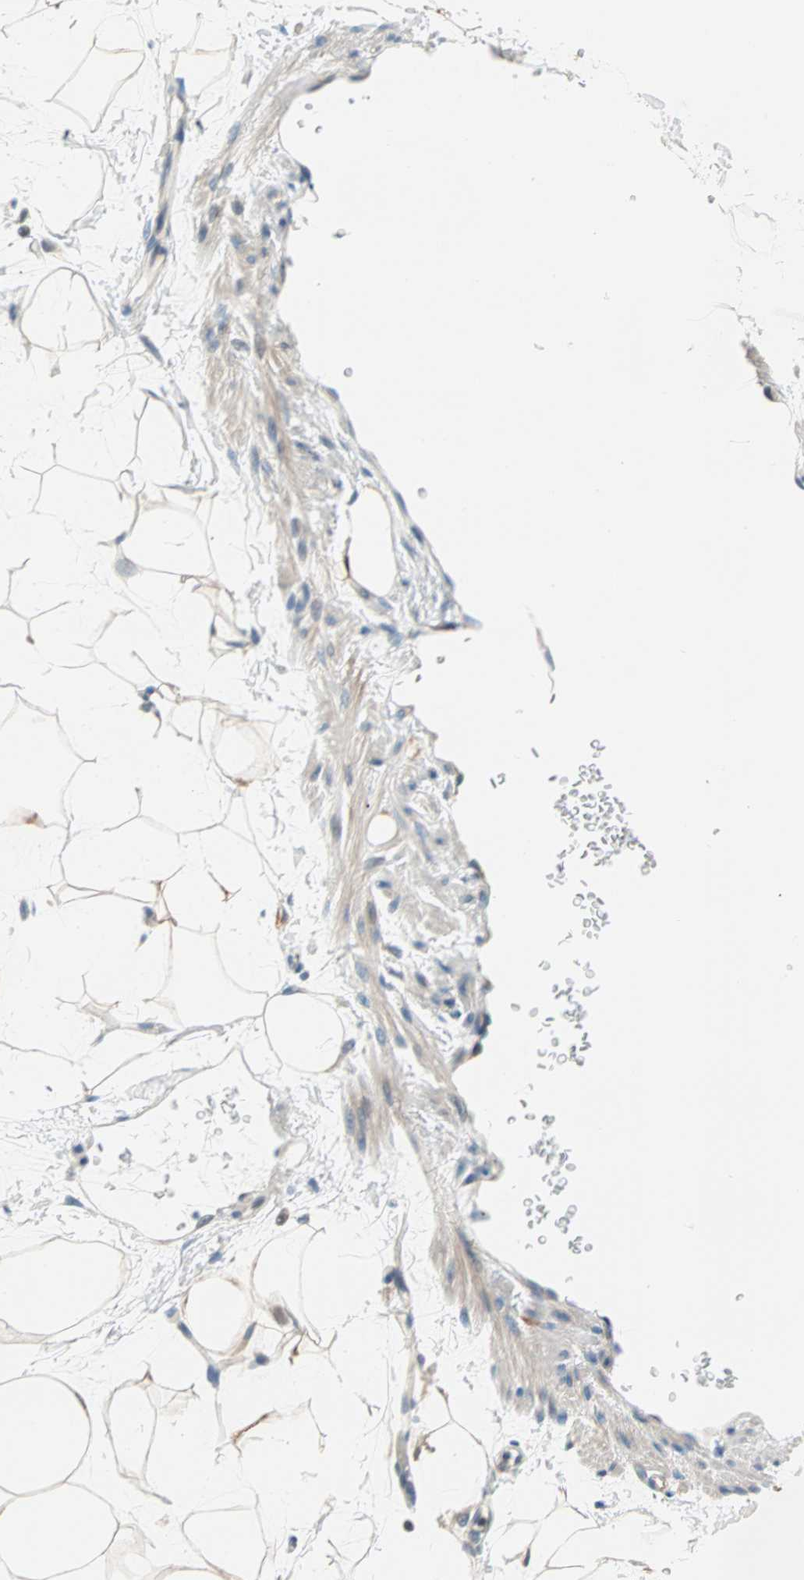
{"staining": {"intensity": "weak", "quantity": "<25%", "location": "cytoplasmic/membranous"}, "tissue": "adipose tissue", "cell_type": "Adipocytes", "image_type": "normal", "snomed": [{"axis": "morphology", "description": "Normal tissue, NOS"}, {"axis": "topography", "description": "Soft tissue"}], "caption": "IHC image of unremarkable adipose tissue: adipose tissue stained with DAB (3,3'-diaminobenzidine) demonstrates no significant protein staining in adipocytes.", "gene": "TMEM163", "patient": {"sex": "male", "age": 72}}